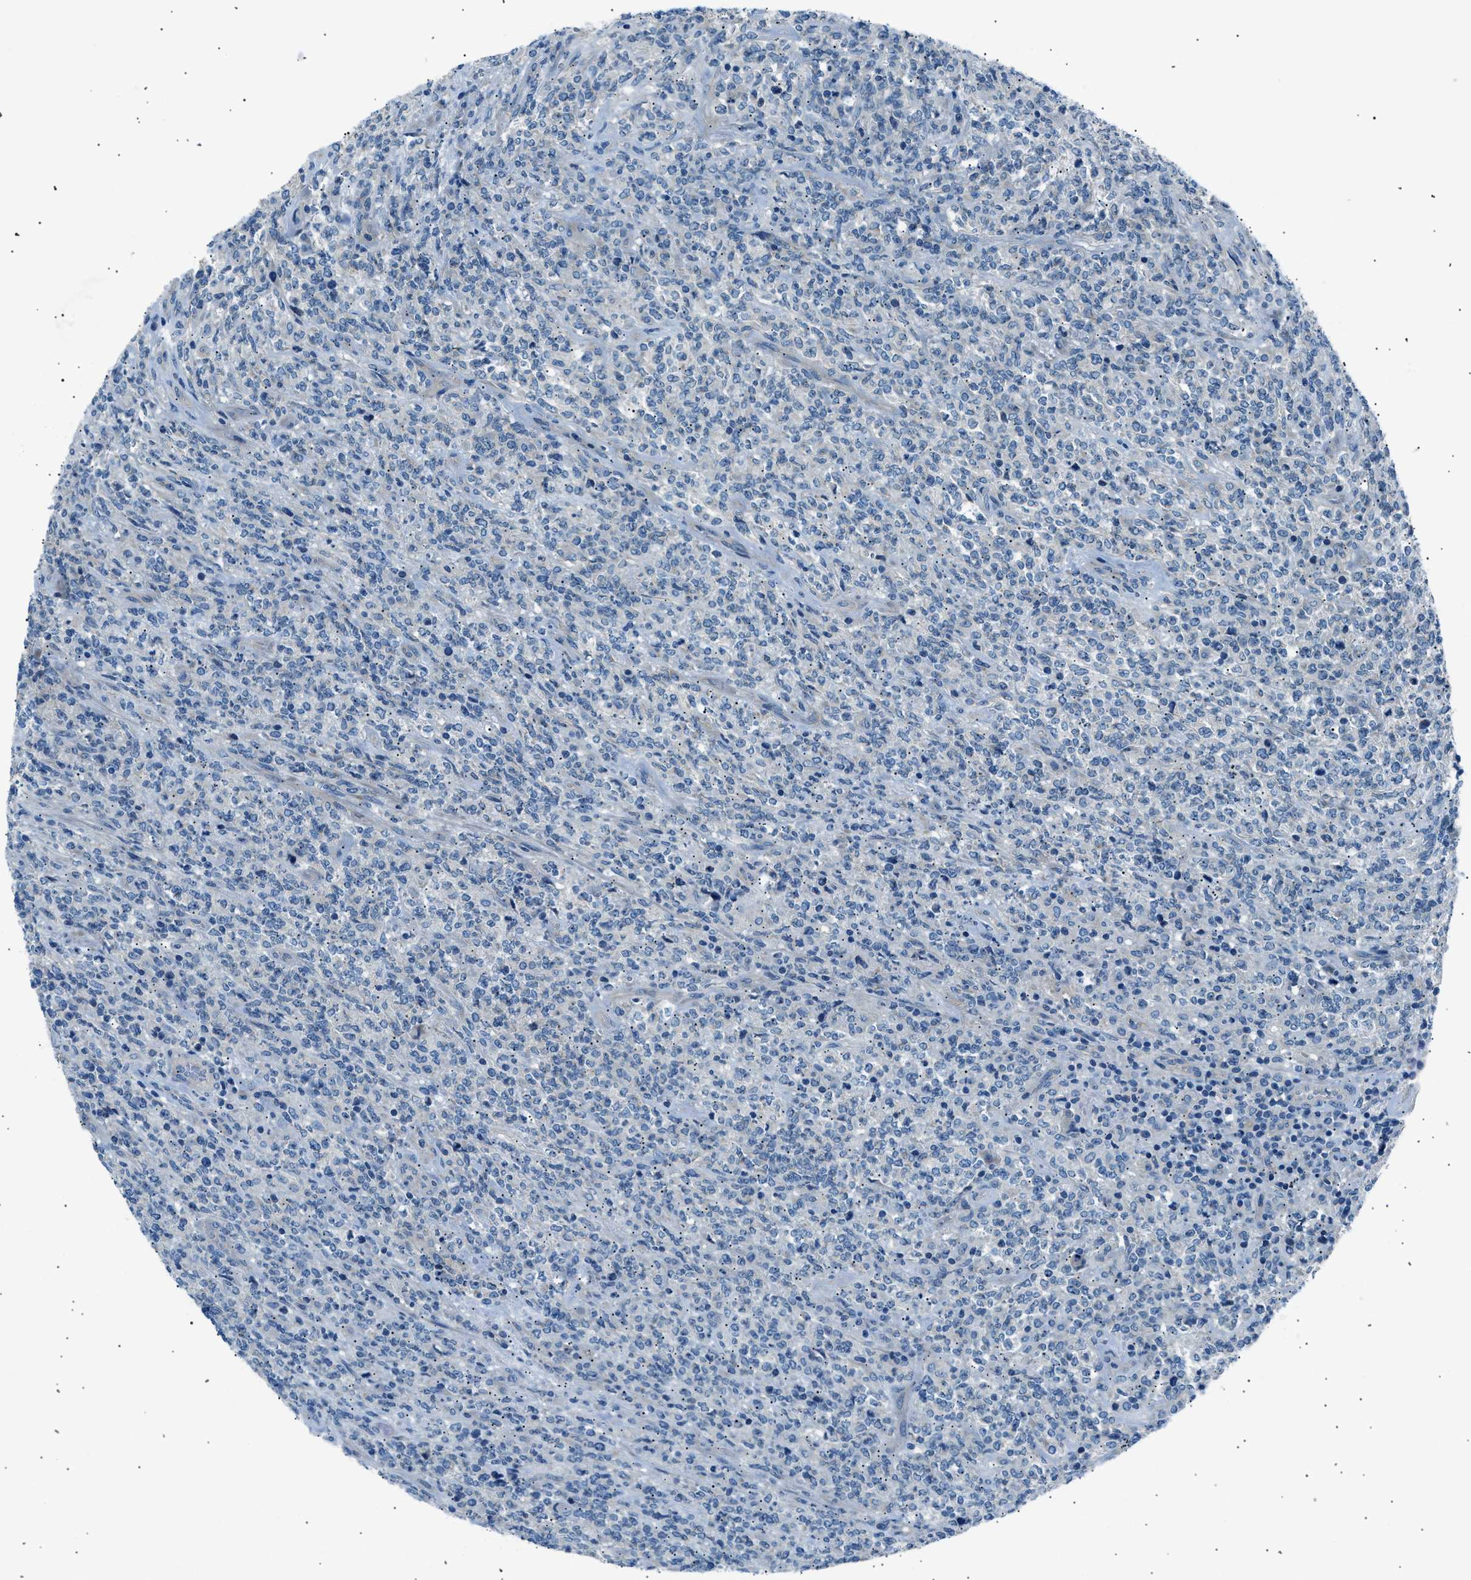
{"staining": {"intensity": "negative", "quantity": "none", "location": "none"}, "tissue": "lymphoma", "cell_type": "Tumor cells", "image_type": "cancer", "snomed": [{"axis": "morphology", "description": "Malignant lymphoma, non-Hodgkin's type, High grade"}, {"axis": "topography", "description": "Soft tissue"}], "caption": "Tumor cells show no significant protein positivity in high-grade malignant lymphoma, non-Hodgkin's type.", "gene": "LRRC37B", "patient": {"sex": "male", "age": 18}}